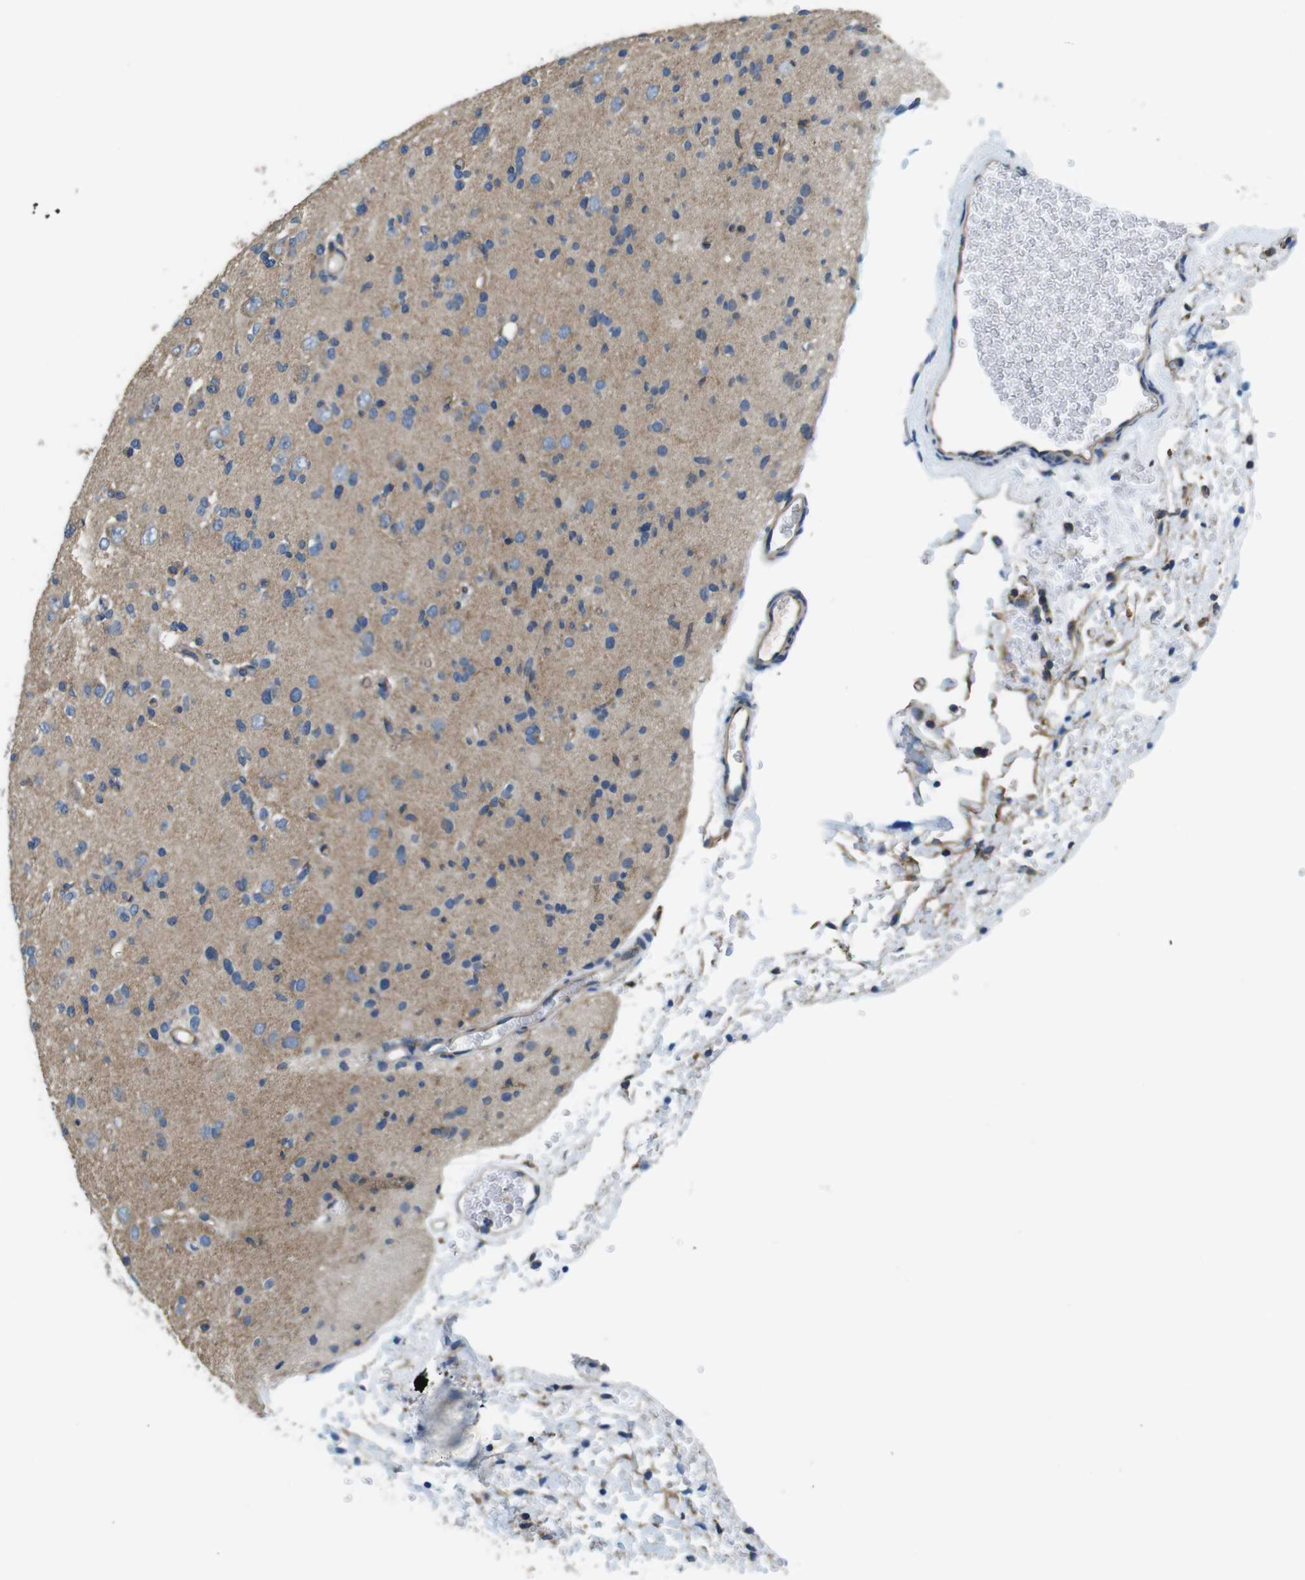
{"staining": {"intensity": "negative", "quantity": "none", "location": "none"}, "tissue": "glioma", "cell_type": "Tumor cells", "image_type": "cancer", "snomed": [{"axis": "morphology", "description": "Glioma, malignant, Low grade"}, {"axis": "topography", "description": "Brain"}], "caption": "Glioma was stained to show a protein in brown. There is no significant staining in tumor cells. The staining is performed using DAB (3,3'-diaminobenzidine) brown chromogen with nuclei counter-stained in using hematoxylin.", "gene": "DENND4C", "patient": {"sex": "female", "age": 22}}